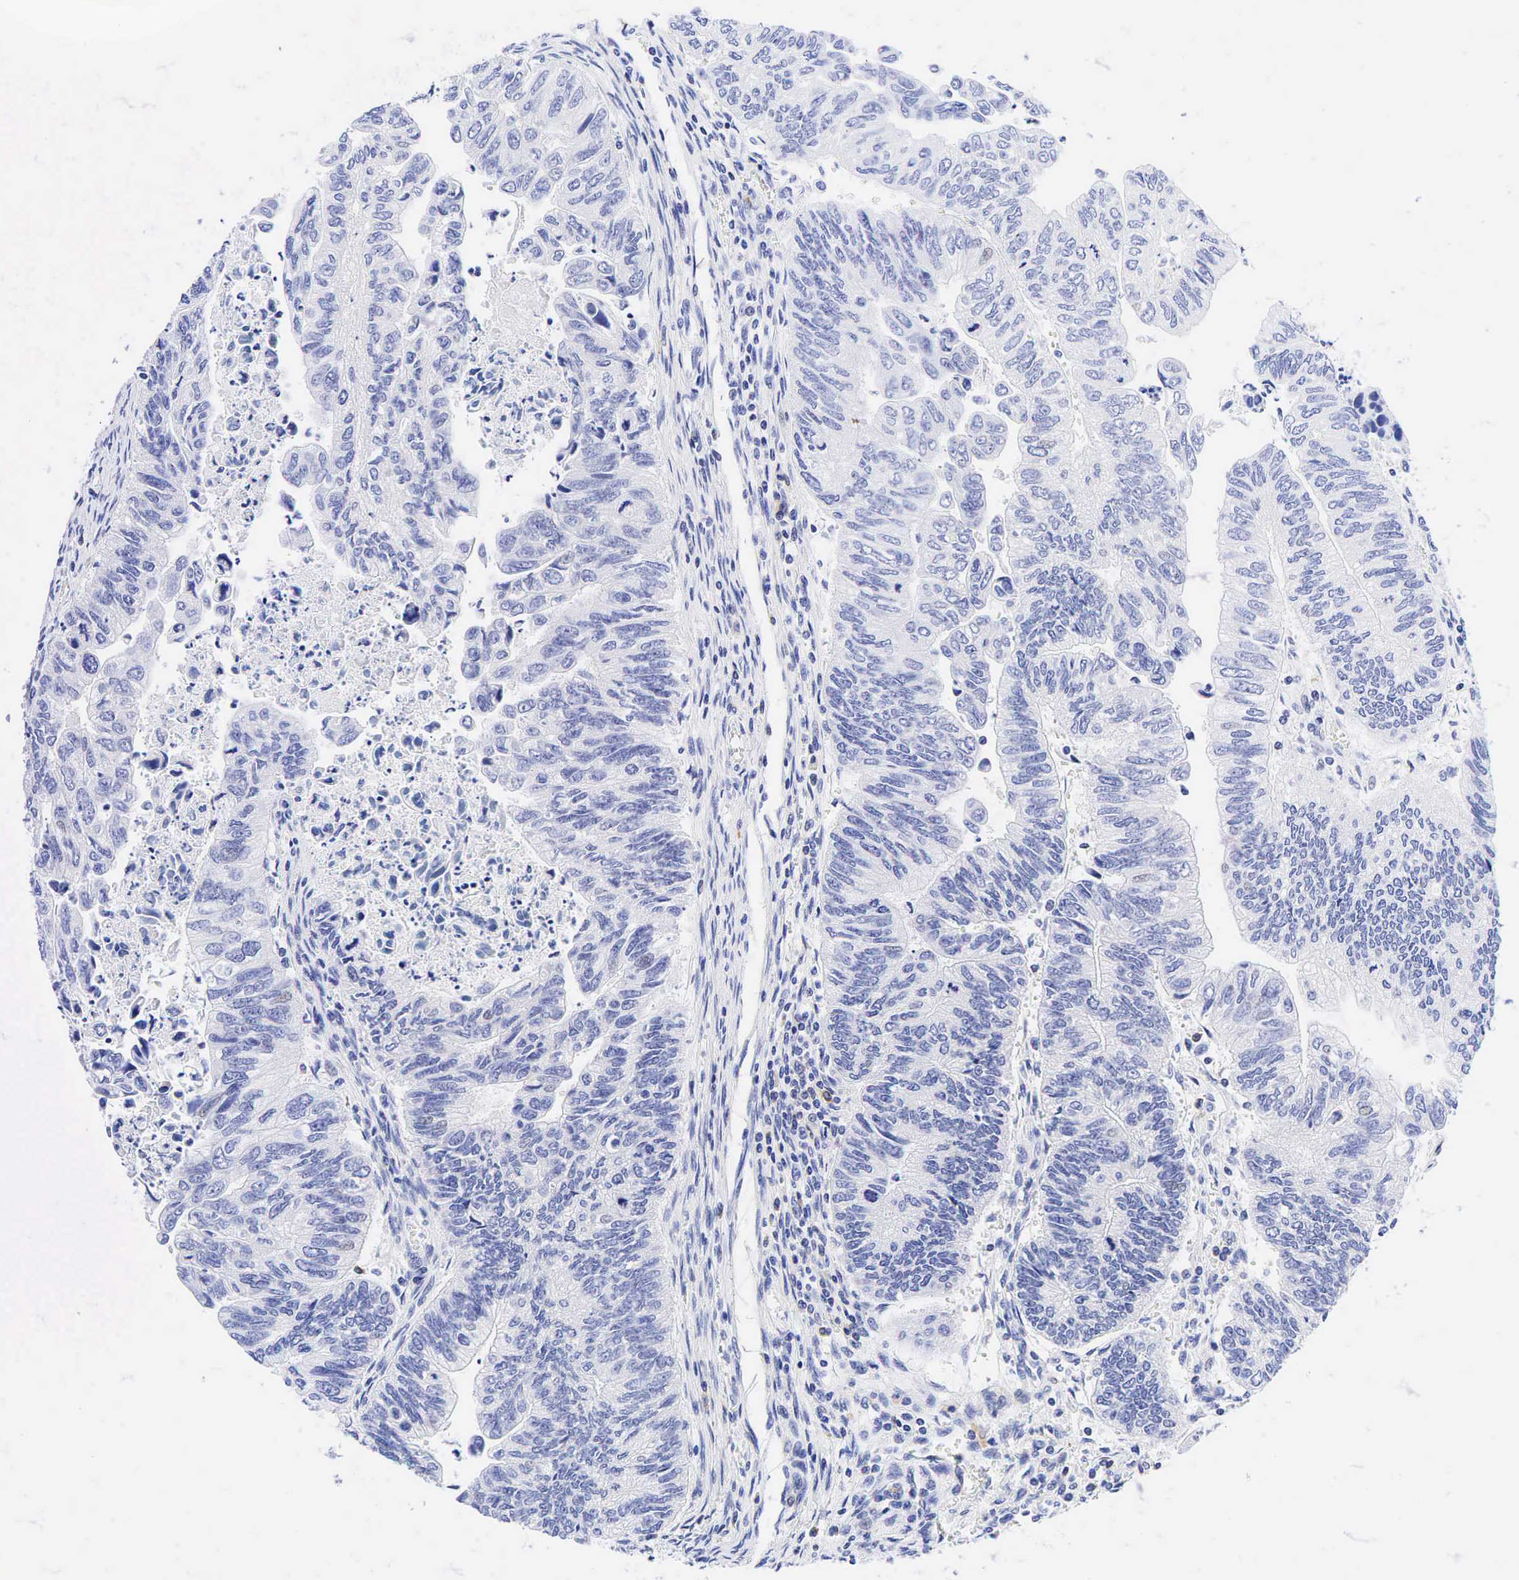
{"staining": {"intensity": "negative", "quantity": "none", "location": "none"}, "tissue": "colorectal cancer", "cell_type": "Tumor cells", "image_type": "cancer", "snomed": [{"axis": "morphology", "description": "Adenocarcinoma, NOS"}, {"axis": "topography", "description": "Colon"}], "caption": "Tumor cells are negative for protein expression in human colorectal adenocarcinoma.", "gene": "TNFRSF8", "patient": {"sex": "female", "age": 11}}